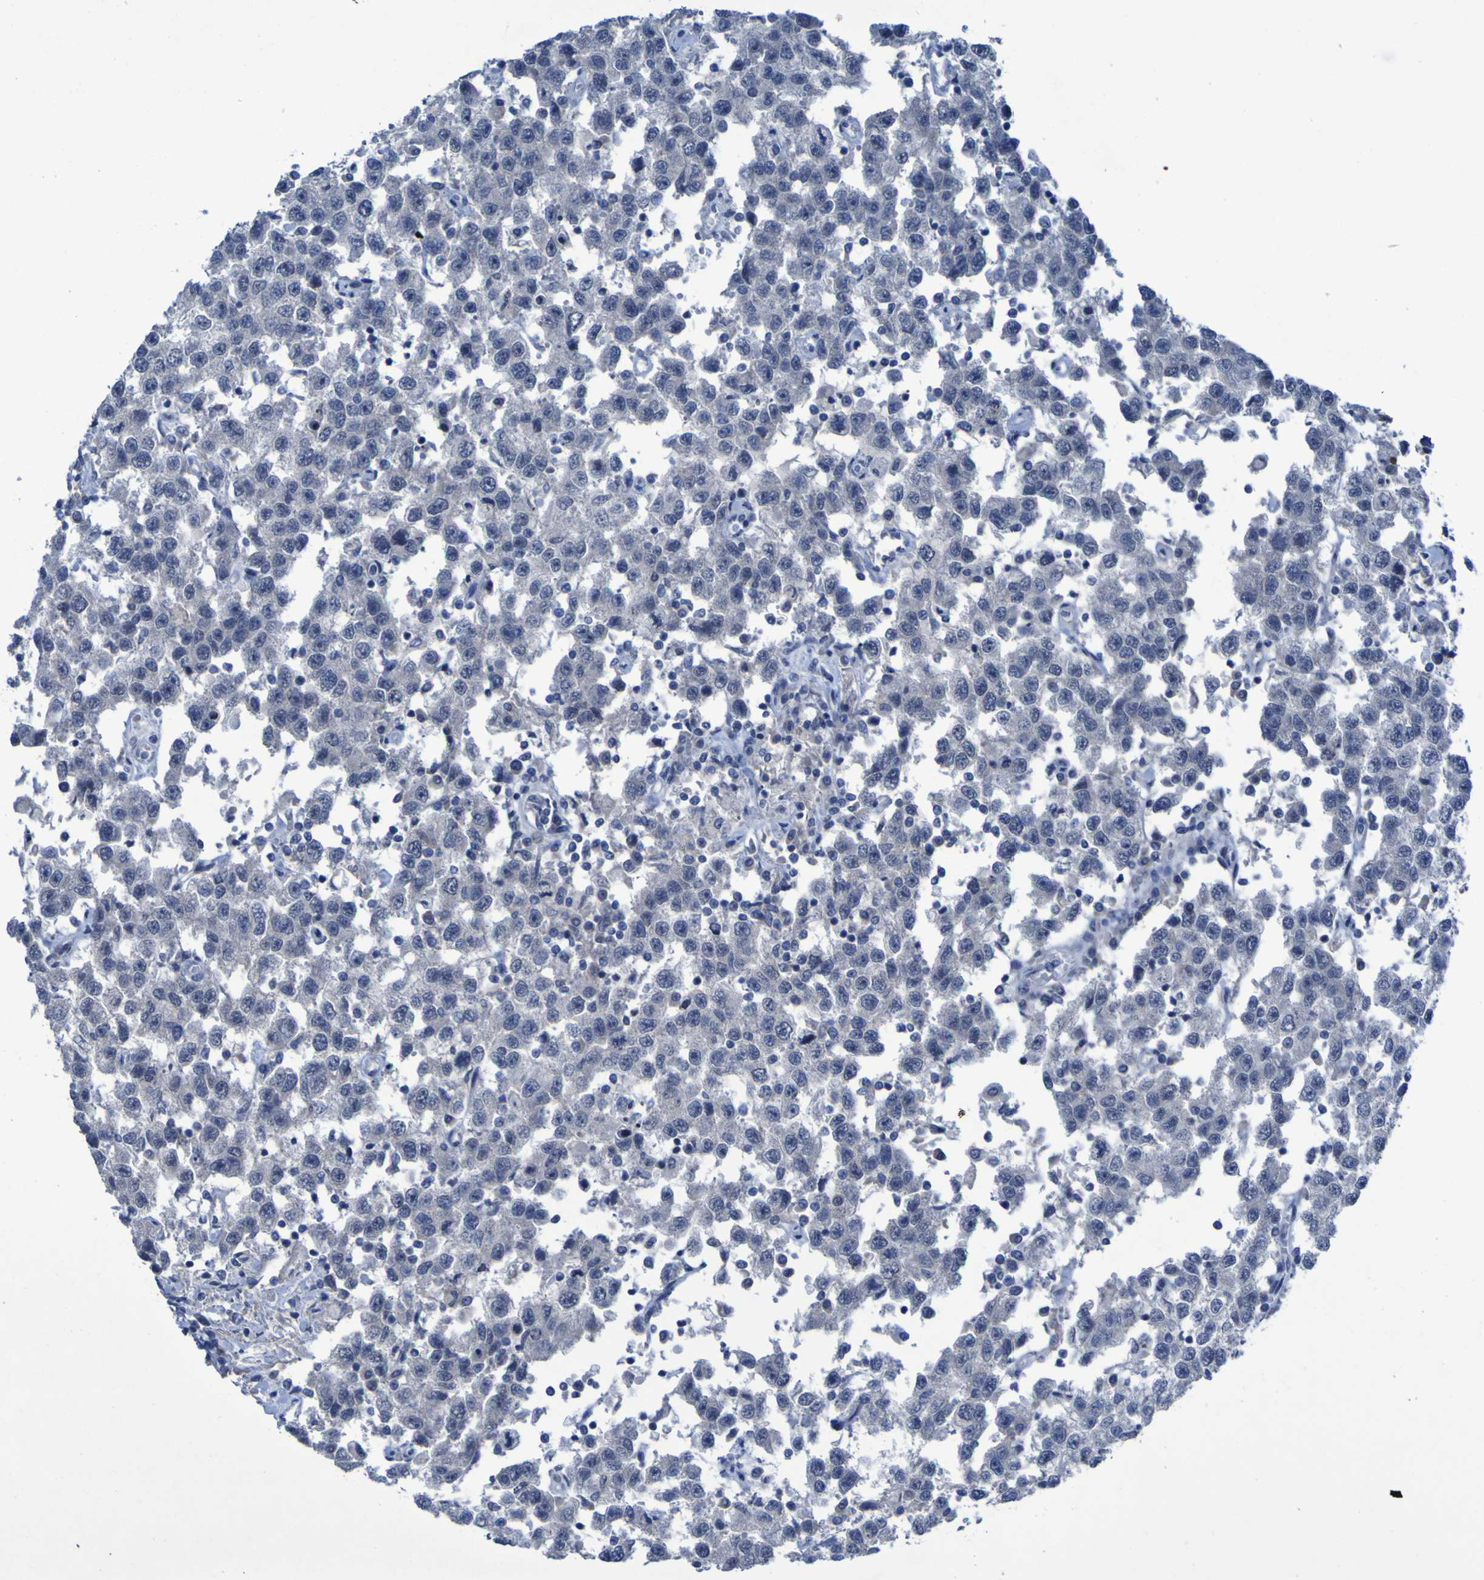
{"staining": {"intensity": "negative", "quantity": "none", "location": "none"}, "tissue": "testis cancer", "cell_type": "Tumor cells", "image_type": "cancer", "snomed": [{"axis": "morphology", "description": "Seminoma, NOS"}, {"axis": "topography", "description": "Testis"}], "caption": "This is an immunohistochemistry (IHC) micrograph of testis seminoma. There is no expression in tumor cells.", "gene": "CLDN18", "patient": {"sex": "male", "age": 41}}